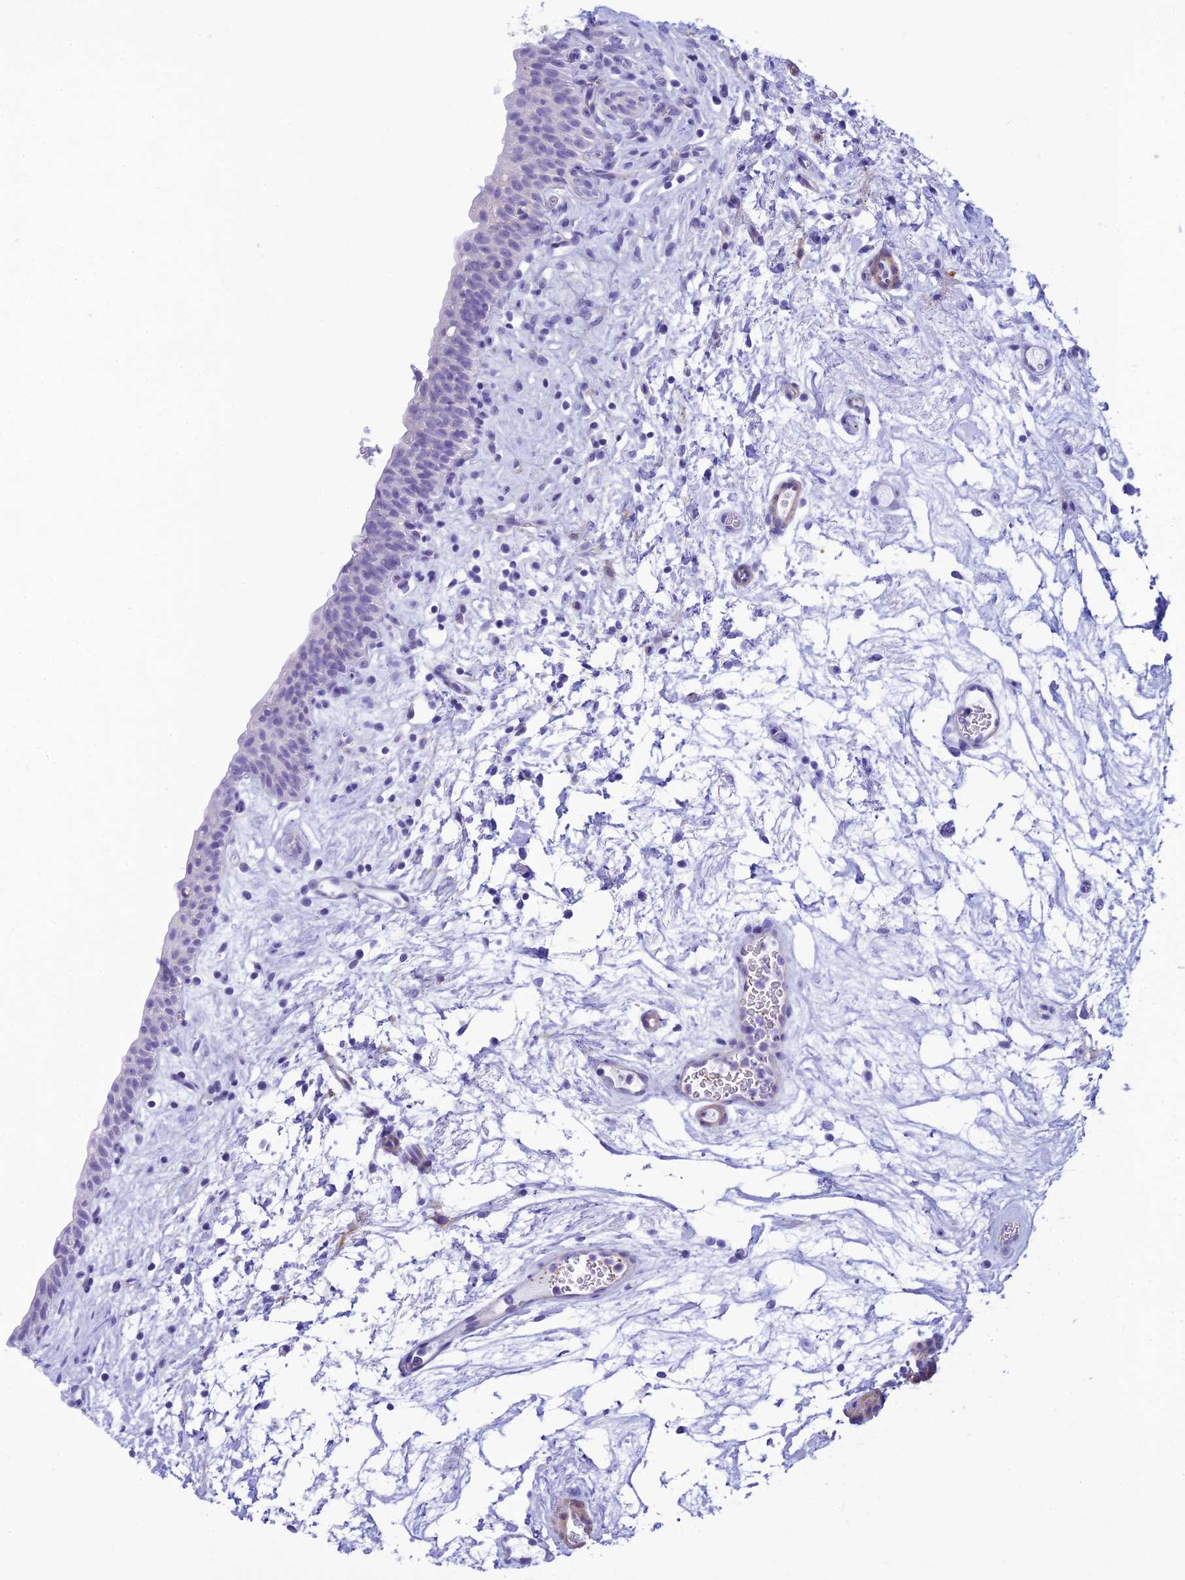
{"staining": {"intensity": "negative", "quantity": "none", "location": "none"}, "tissue": "urinary bladder", "cell_type": "Urothelial cells", "image_type": "normal", "snomed": [{"axis": "morphology", "description": "Normal tissue, NOS"}, {"axis": "topography", "description": "Urinary bladder"}], "caption": "This is an IHC histopathology image of unremarkable urinary bladder. There is no positivity in urothelial cells.", "gene": "FBXW4", "patient": {"sex": "male", "age": 83}}